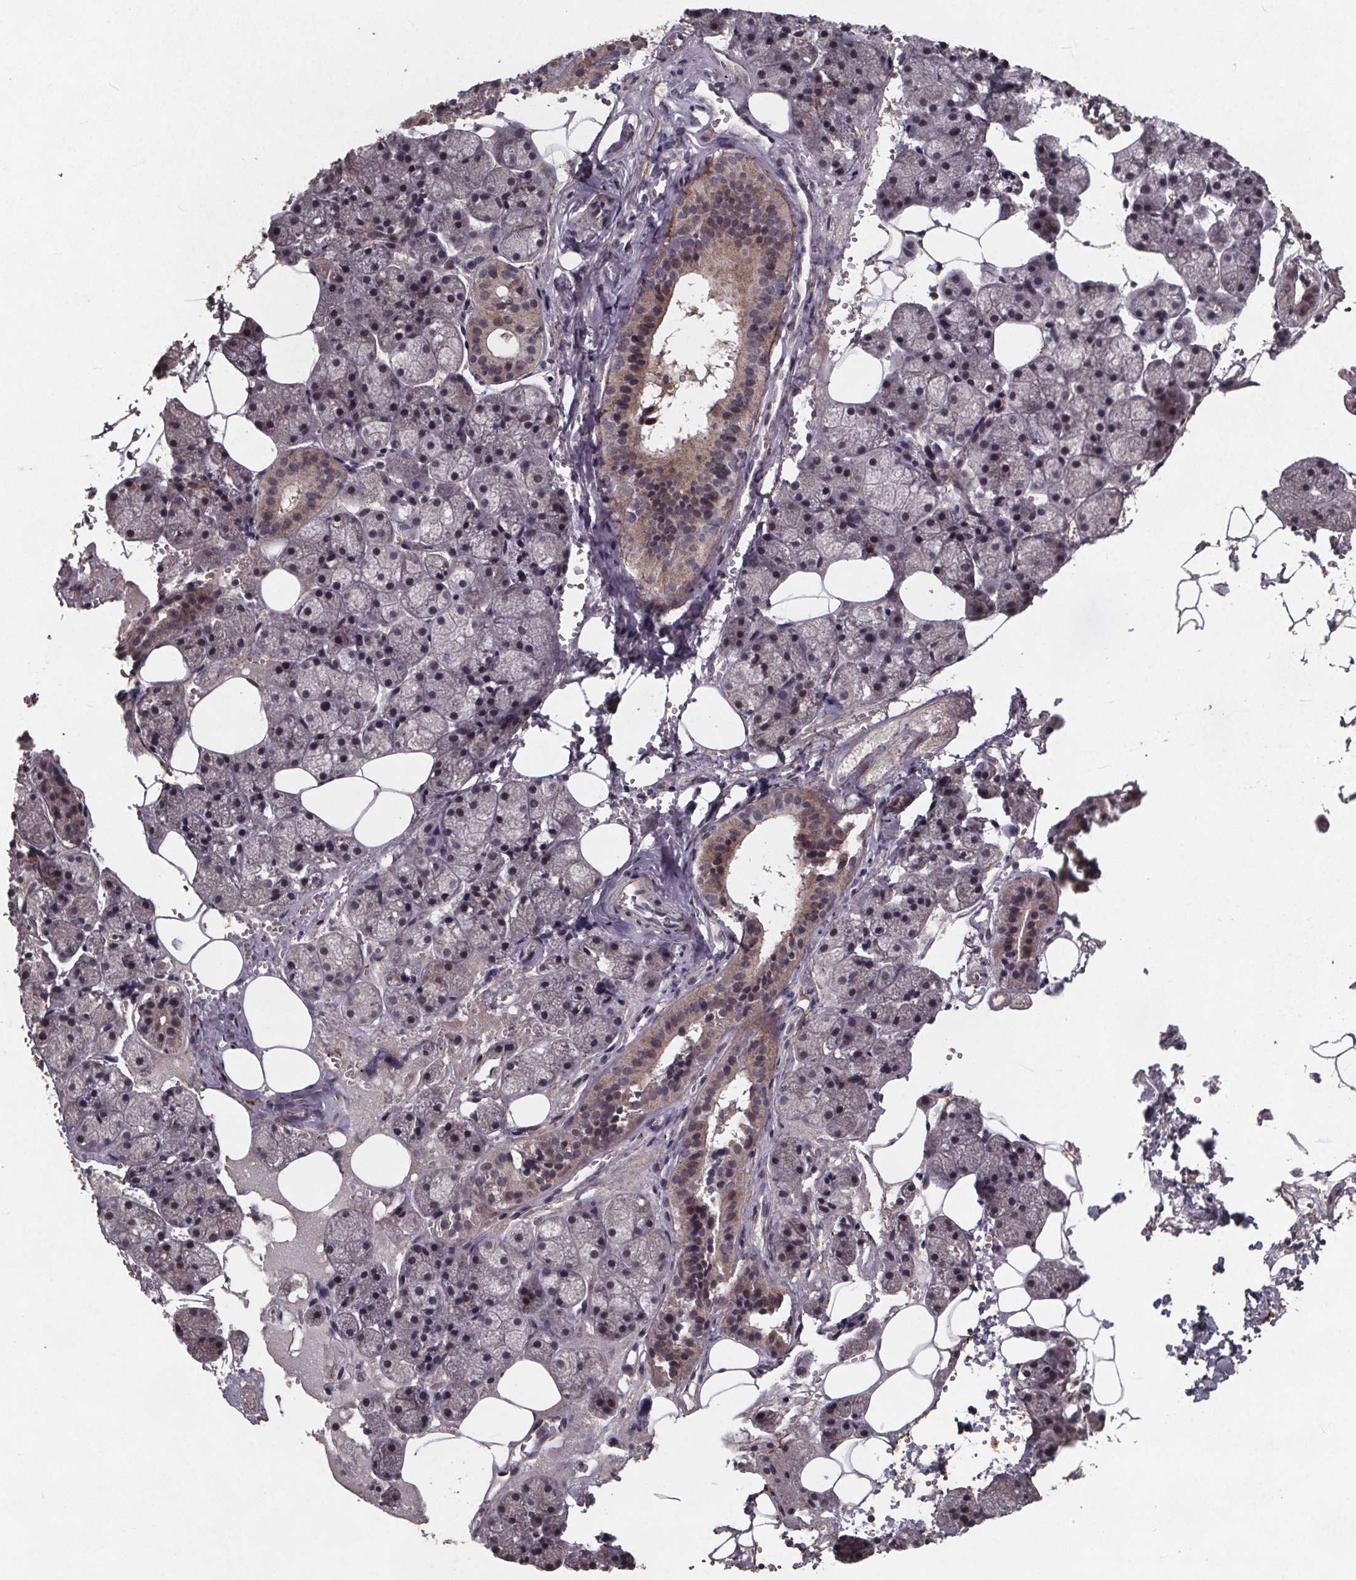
{"staining": {"intensity": "strong", "quantity": "<25%", "location": "cytoplasmic/membranous"}, "tissue": "salivary gland", "cell_type": "Glandular cells", "image_type": "normal", "snomed": [{"axis": "morphology", "description": "Normal tissue, NOS"}, {"axis": "topography", "description": "Salivary gland"}], "caption": "Salivary gland stained for a protein (brown) reveals strong cytoplasmic/membranous positive staining in approximately <25% of glandular cells.", "gene": "GPX3", "patient": {"sex": "male", "age": 38}}